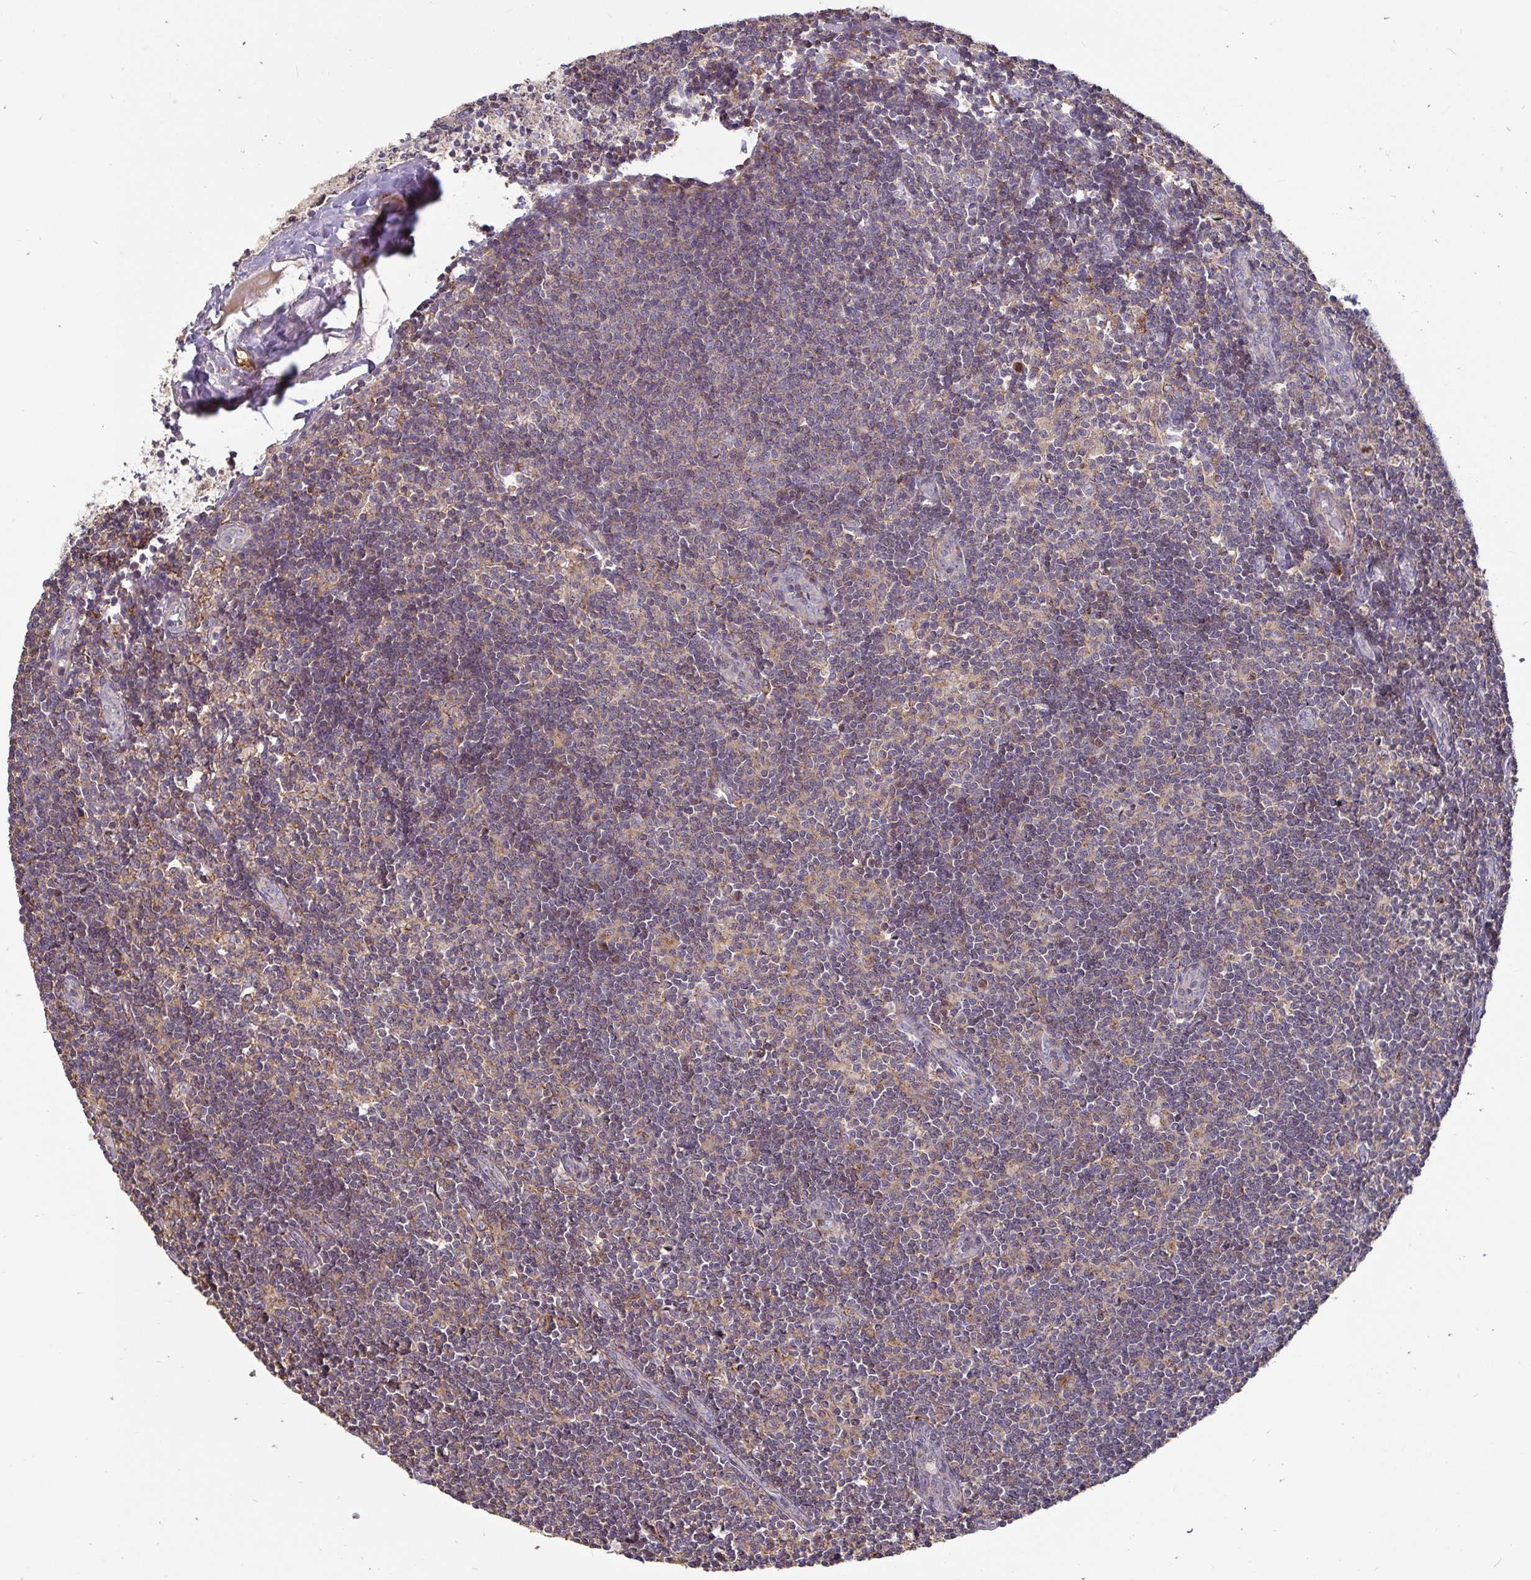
{"staining": {"intensity": "moderate", "quantity": "25%-75%", "location": "cytoplasmic/membranous"}, "tissue": "lymph node", "cell_type": "Germinal center cells", "image_type": "normal", "snomed": [{"axis": "morphology", "description": "Normal tissue, NOS"}, {"axis": "topography", "description": "Lymph node"}], "caption": "Immunohistochemical staining of unremarkable lymph node demonstrates 25%-75% levels of moderate cytoplasmic/membranous protein staining in approximately 25%-75% of germinal center cells. (brown staining indicates protein expression, while blue staining denotes nuclei).", "gene": "SPRY1", "patient": {"sex": "female", "age": 31}}